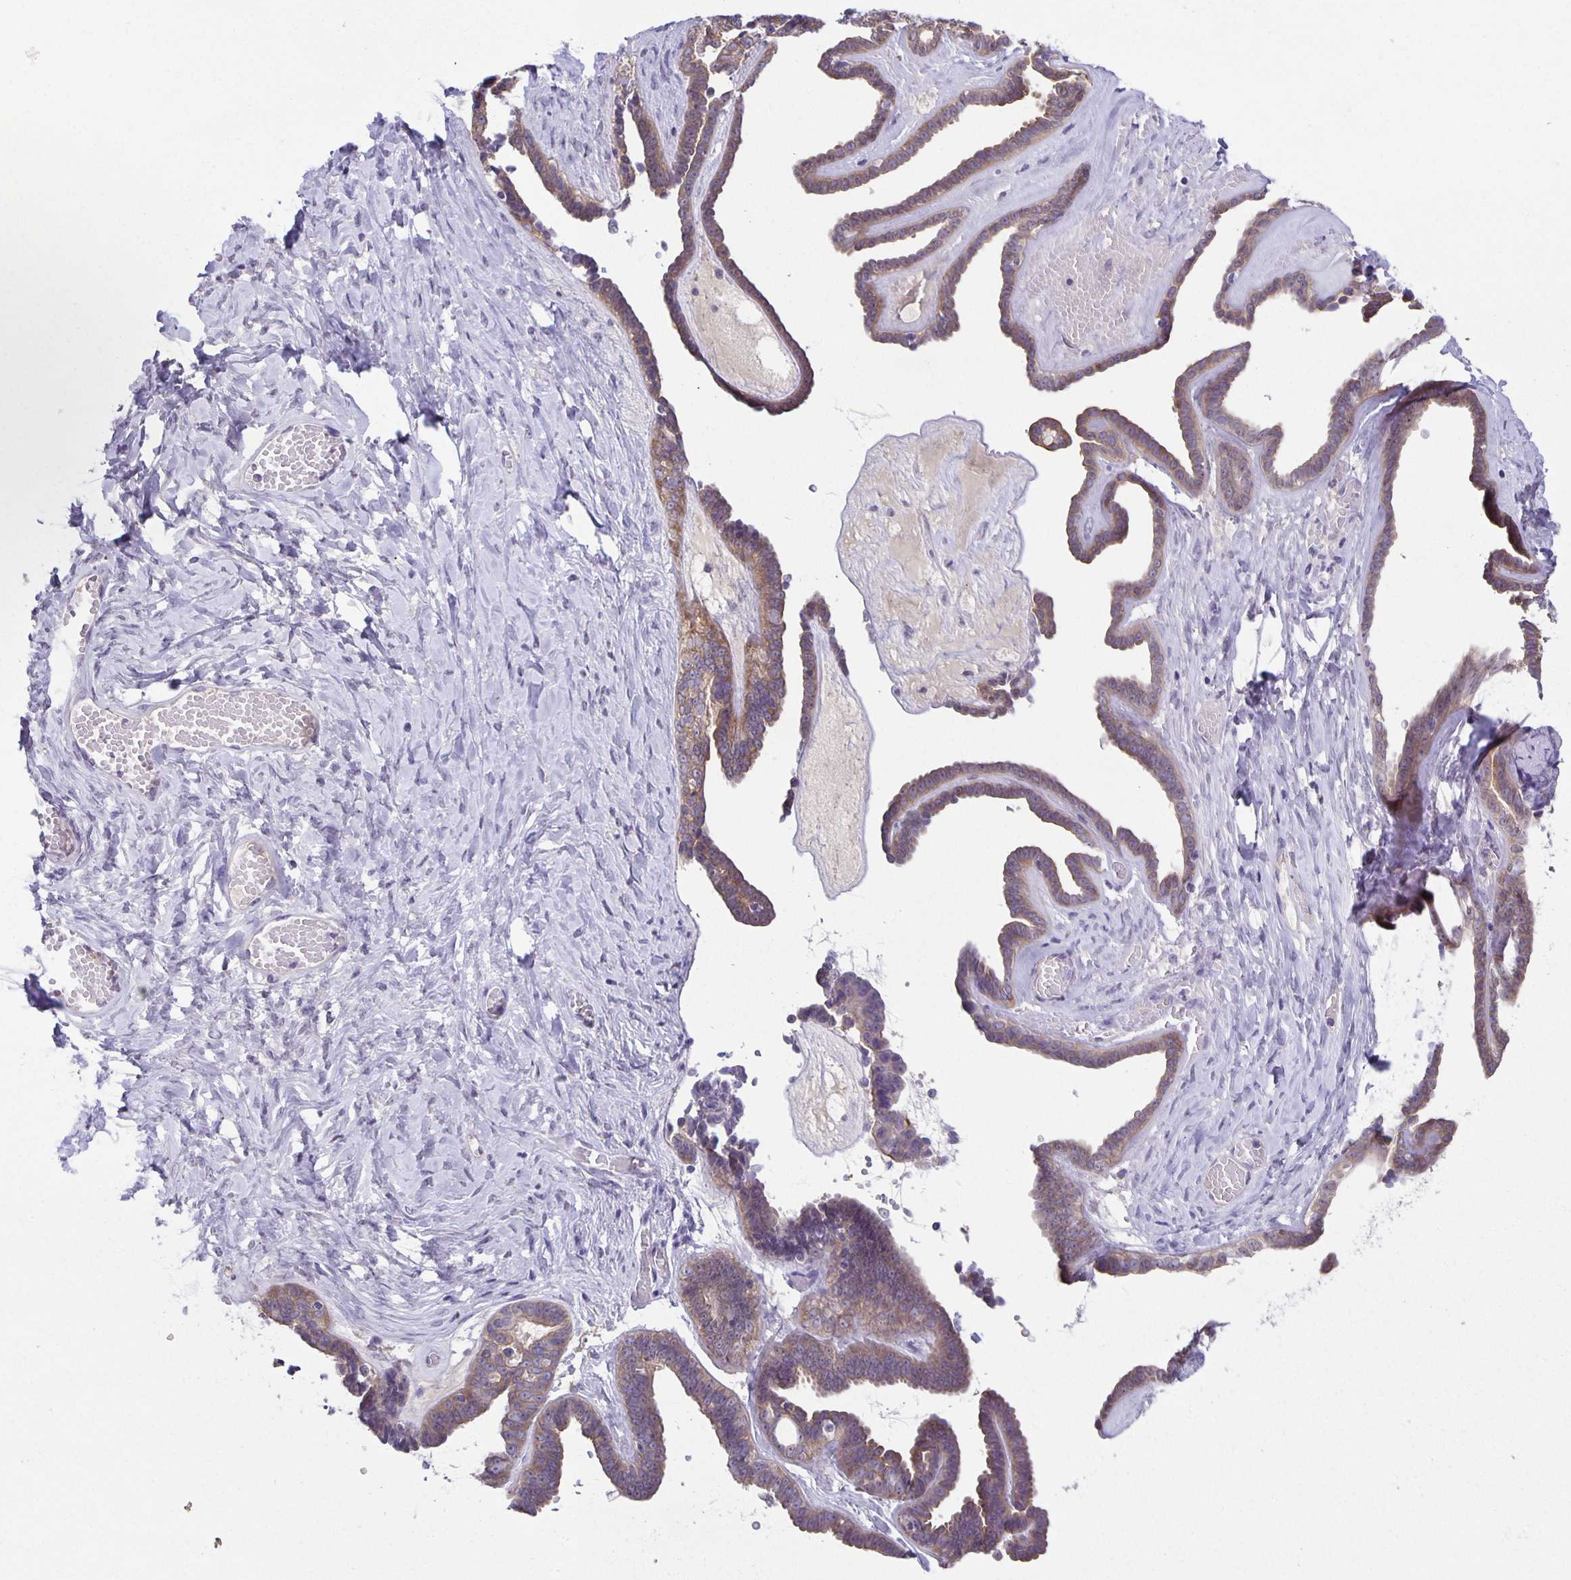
{"staining": {"intensity": "weak", "quantity": "25%-75%", "location": "cytoplasmic/membranous"}, "tissue": "ovarian cancer", "cell_type": "Tumor cells", "image_type": "cancer", "snomed": [{"axis": "morphology", "description": "Cystadenocarcinoma, serous, NOS"}, {"axis": "topography", "description": "Ovary"}], "caption": "Ovarian cancer (serous cystadenocarcinoma) tissue reveals weak cytoplasmic/membranous positivity in about 25%-75% of tumor cells The staining was performed using DAB to visualize the protein expression in brown, while the nuclei were stained in blue with hematoxylin (Magnification: 20x).", "gene": "PTPN3", "patient": {"sex": "female", "age": 71}}